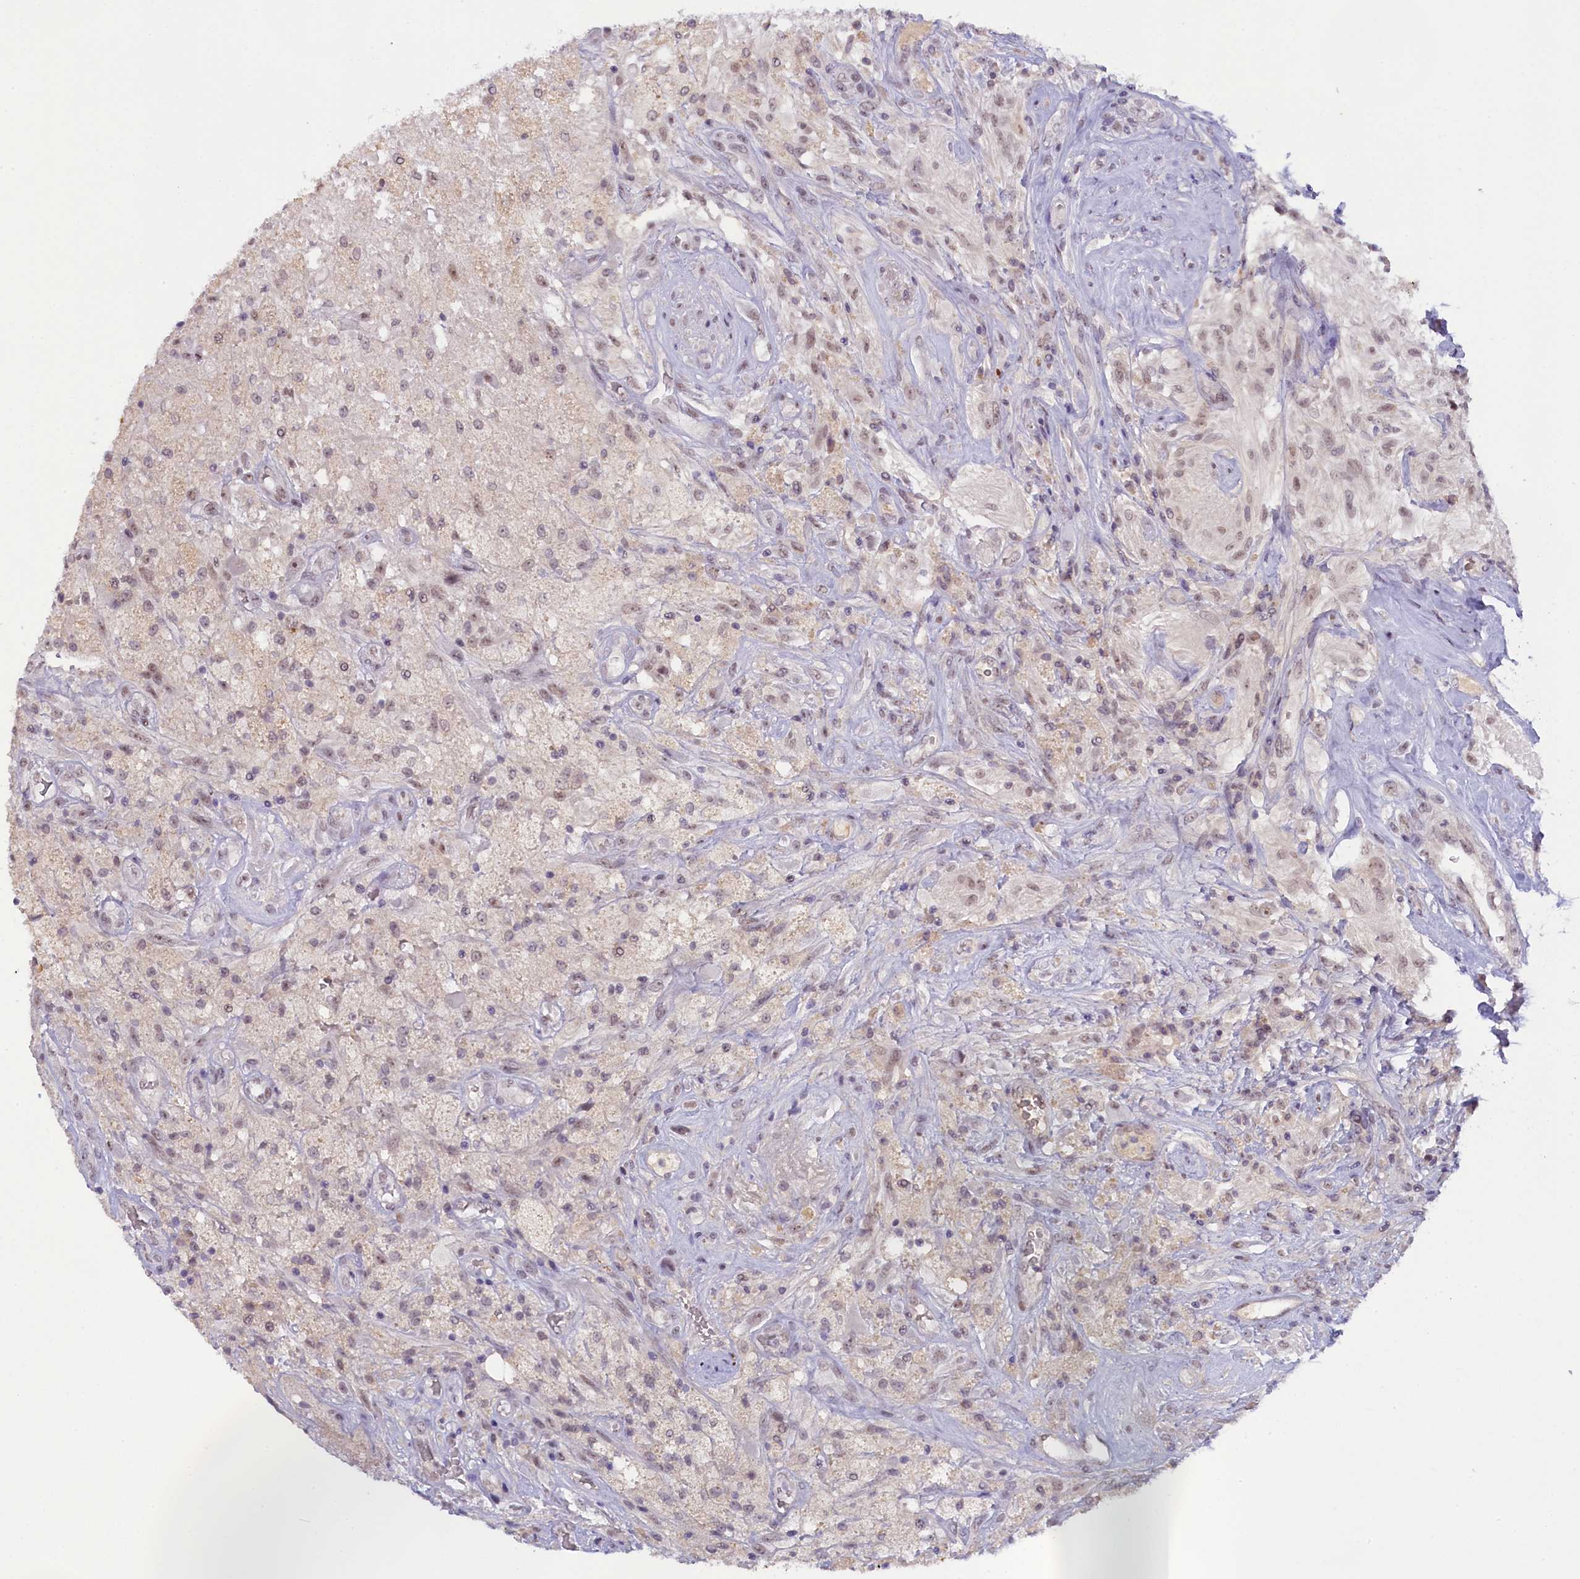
{"staining": {"intensity": "moderate", "quantity": "25%-75%", "location": "nuclear"}, "tissue": "glioma", "cell_type": "Tumor cells", "image_type": "cancer", "snomed": [{"axis": "morphology", "description": "Glioma, malignant, High grade"}, {"axis": "topography", "description": "Brain"}], "caption": "Glioma tissue displays moderate nuclear positivity in approximately 25%-75% of tumor cells, visualized by immunohistochemistry.", "gene": "CRAMP1", "patient": {"sex": "male", "age": 56}}